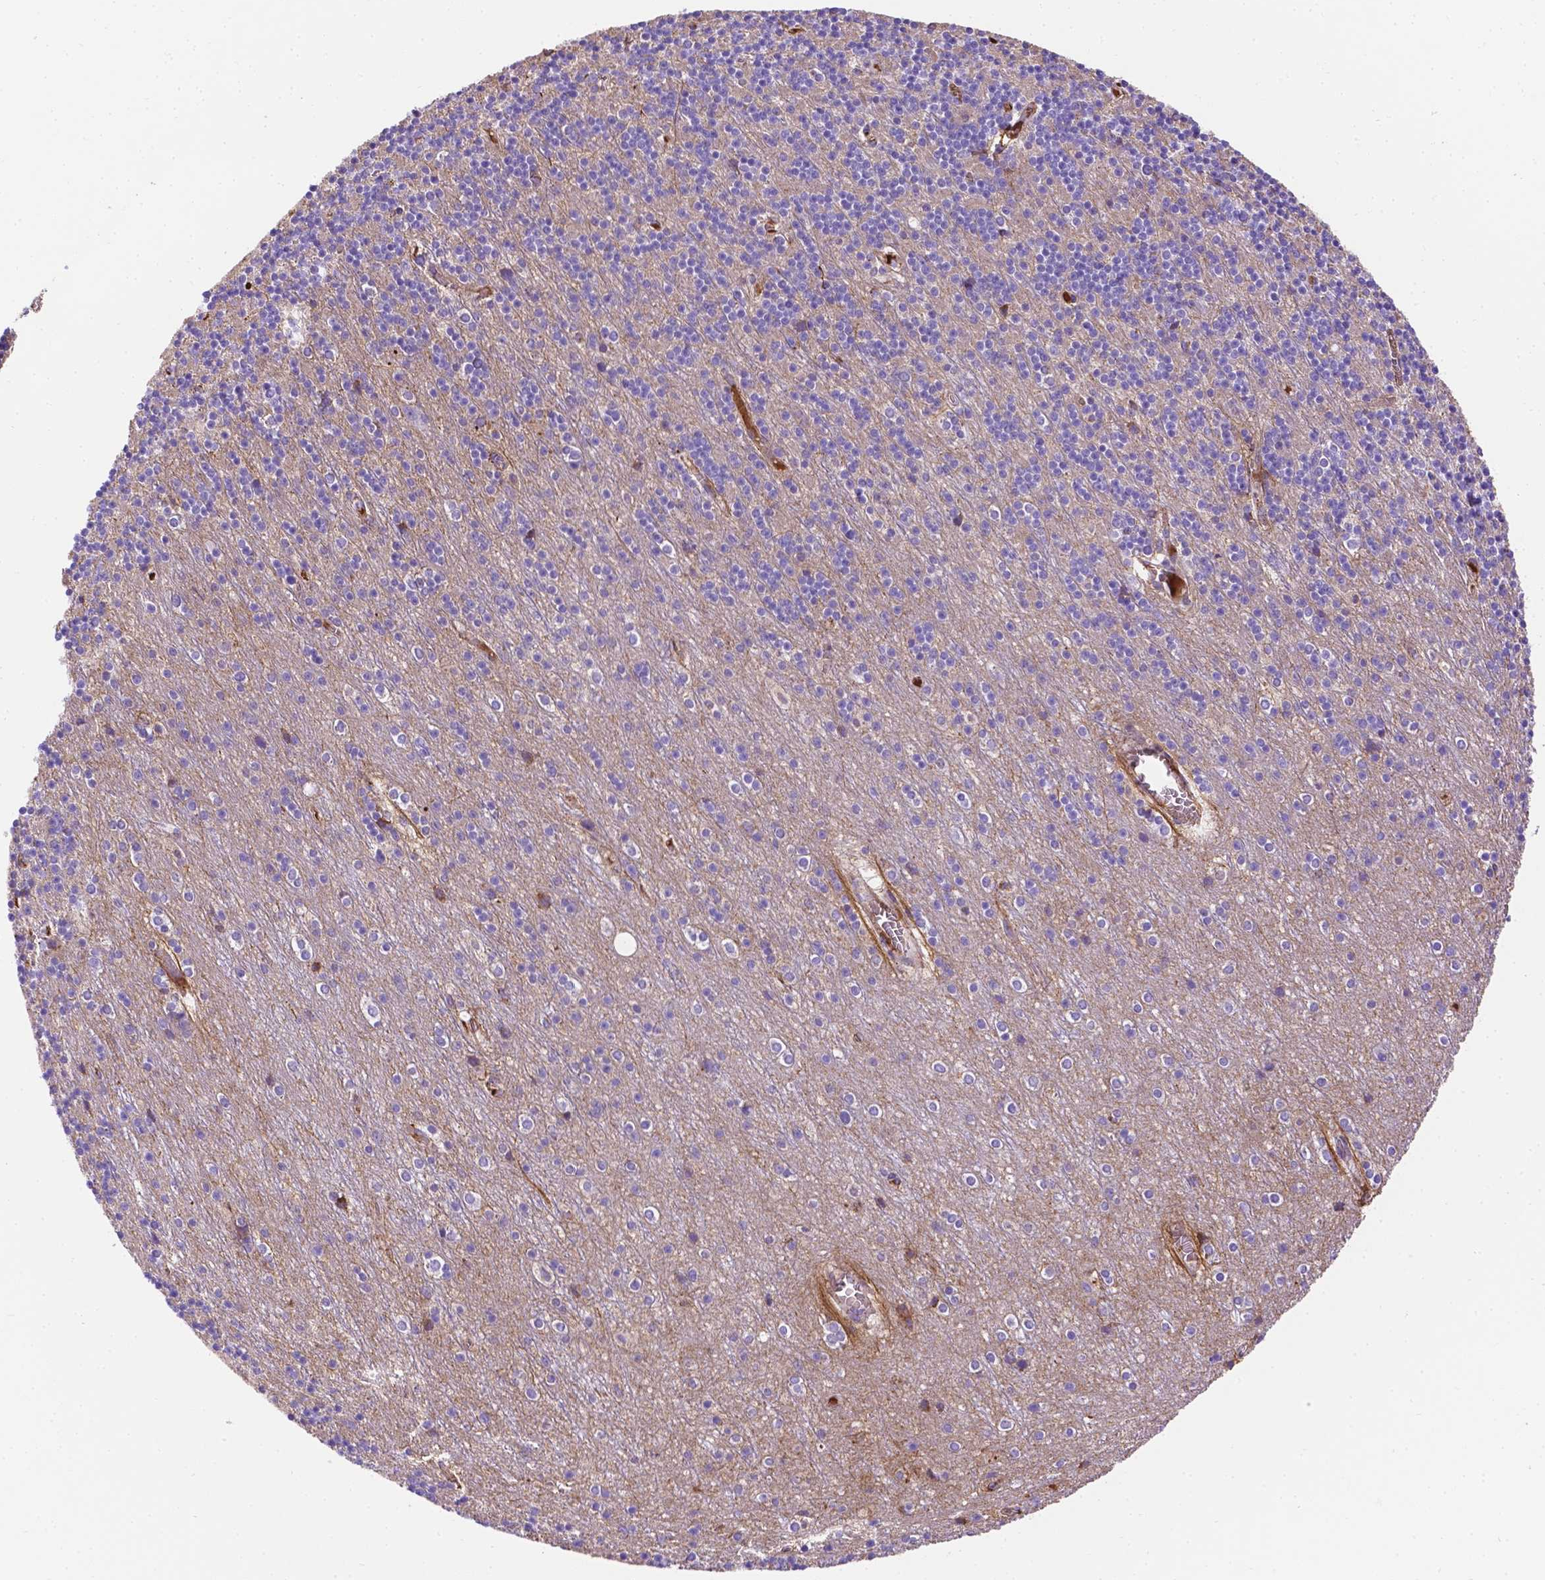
{"staining": {"intensity": "negative", "quantity": "none", "location": "none"}, "tissue": "cerebellum", "cell_type": "Cells in granular layer", "image_type": "normal", "snomed": [{"axis": "morphology", "description": "Normal tissue, NOS"}, {"axis": "topography", "description": "Cerebellum"}], "caption": "DAB (3,3'-diaminobenzidine) immunohistochemical staining of unremarkable human cerebellum reveals no significant expression in cells in granular layer. Nuclei are stained in blue.", "gene": "APOE", "patient": {"sex": "male", "age": 70}}